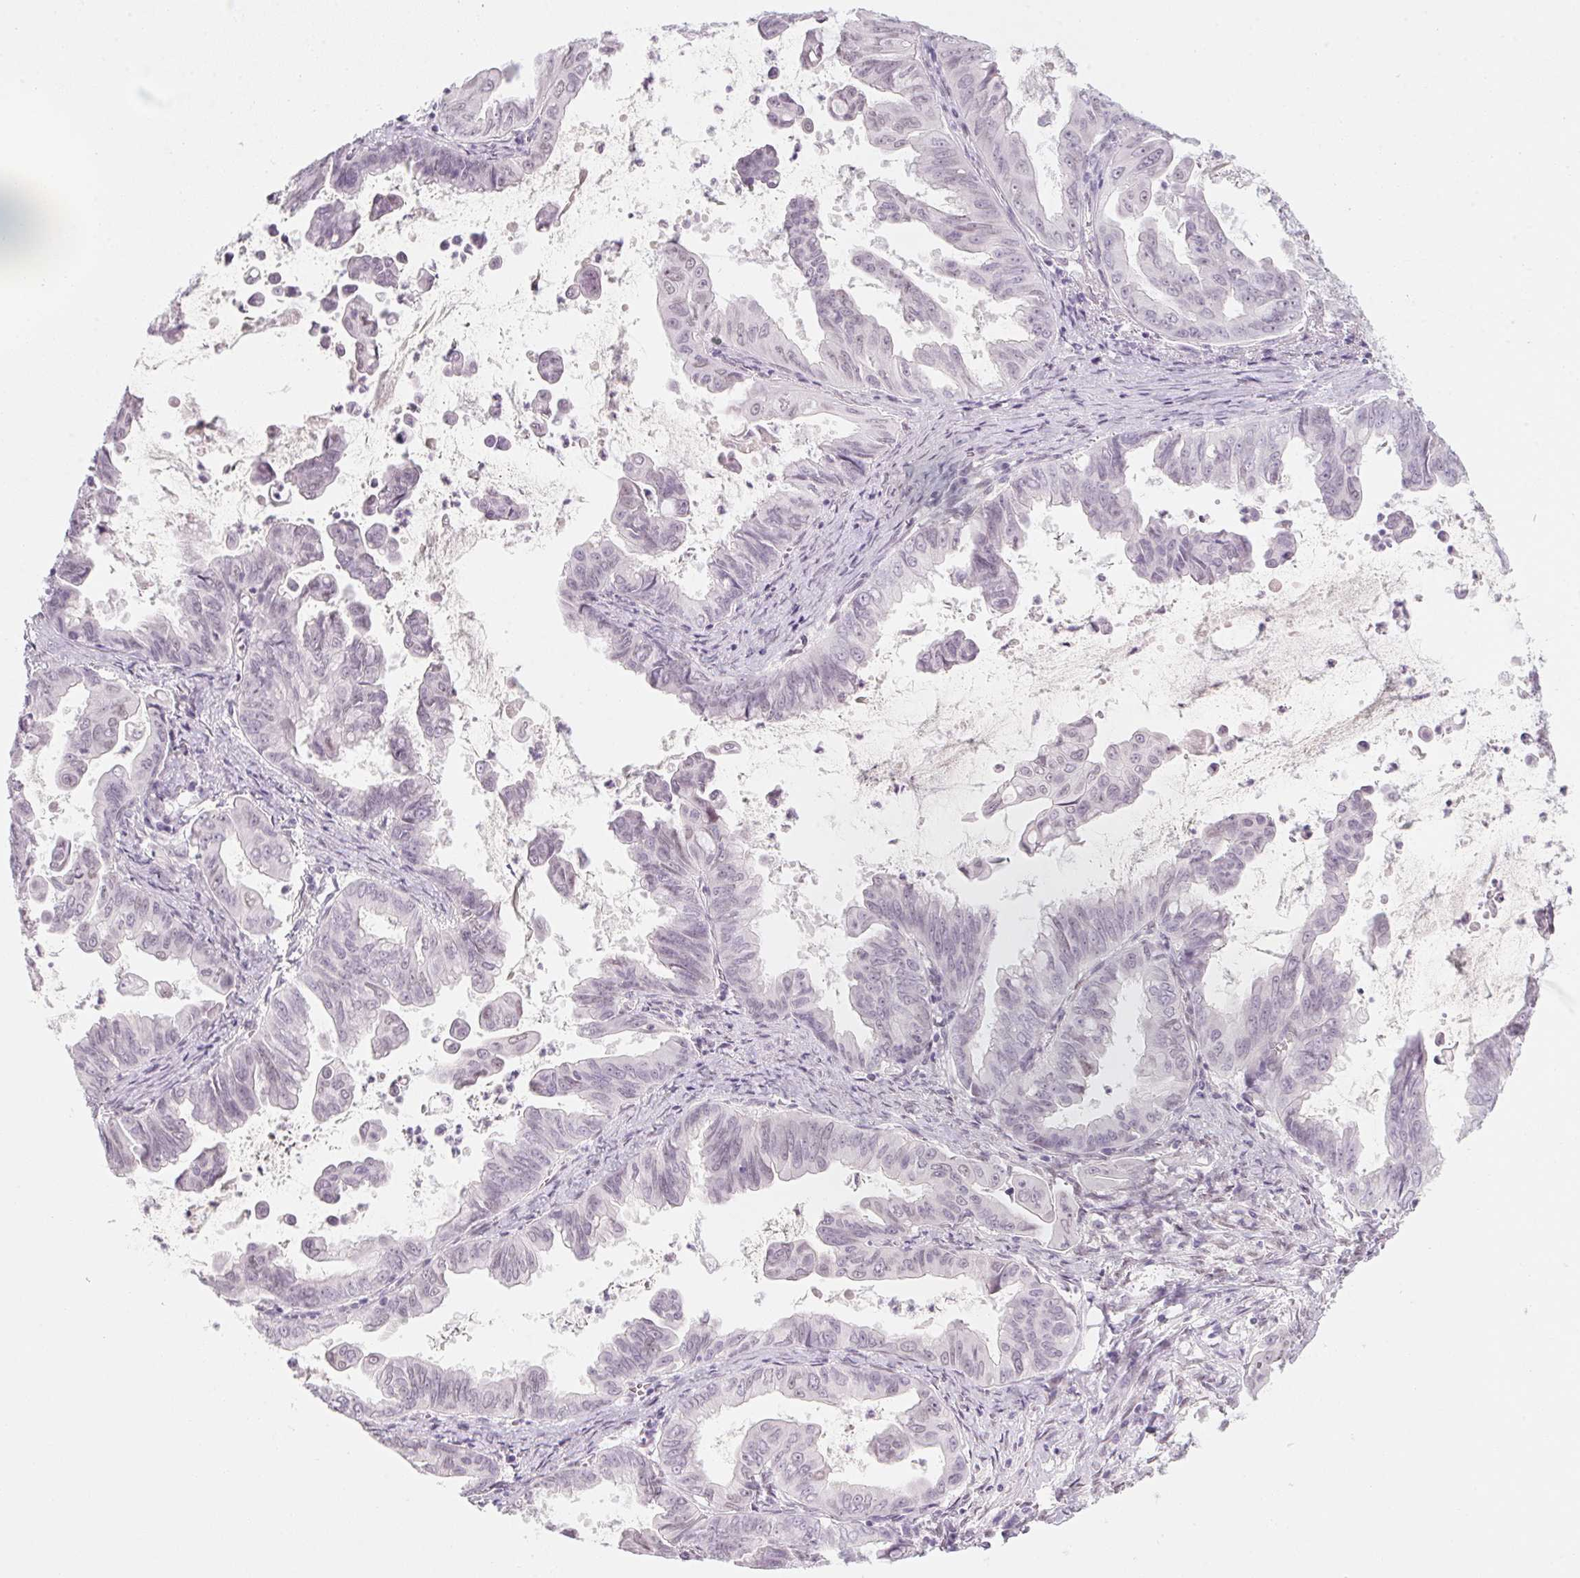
{"staining": {"intensity": "negative", "quantity": "none", "location": "none"}, "tissue": "stomach cancer", "cell_type": "Tumor cells", "image_type": "cancer", "snomed": [{"axis": "morphology", "description": "Adenocarcinoma, NOS"}, {"axis": "topography", "description": "Stomach, upper"}], "caption": "Tumor cells are negative for protein expression in human stomach adenocarcinoma.", "gene": "KCNQ2", "patient": {"sex": "male", "age": 80}}